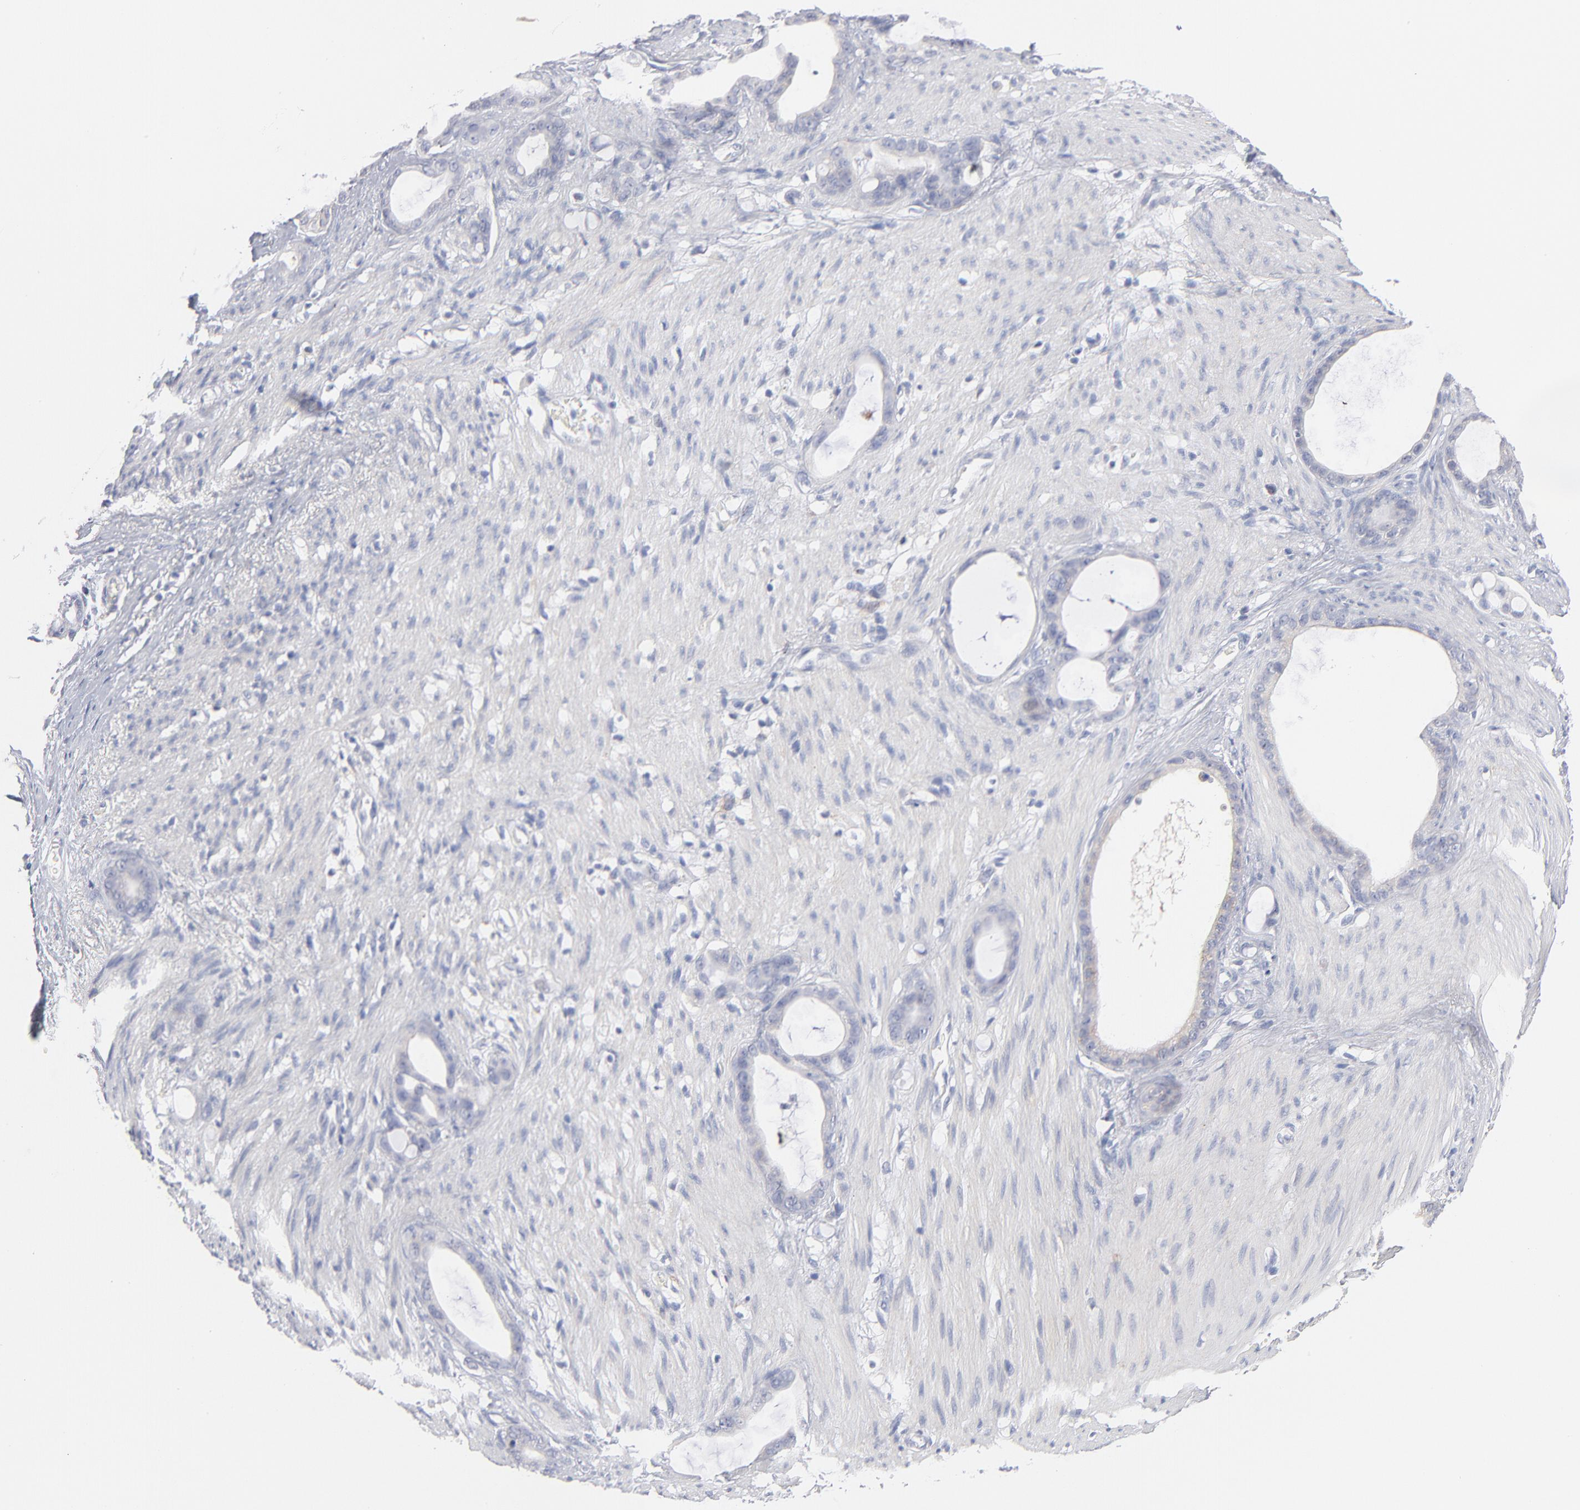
{"staining": {"intensity": "negative", "quantity": "none", "location": "none"}, "tissue": "stomach cancer", "cell_type": "Tumor cells", "image_type": "cancer", "snomed": [{"axis": "morphology", "description": "Adenocarcinoma, NOS"}, {"axis": "topography", "description": "Stomach"}], "caption": "Immunohistochemistry histopathology image of stomach adenocarcinoma stained for a protein (brown), which reveals no positivity in tumor cells.", "gene": "MID1", "patient": {"sex": "female", "age": 75}}